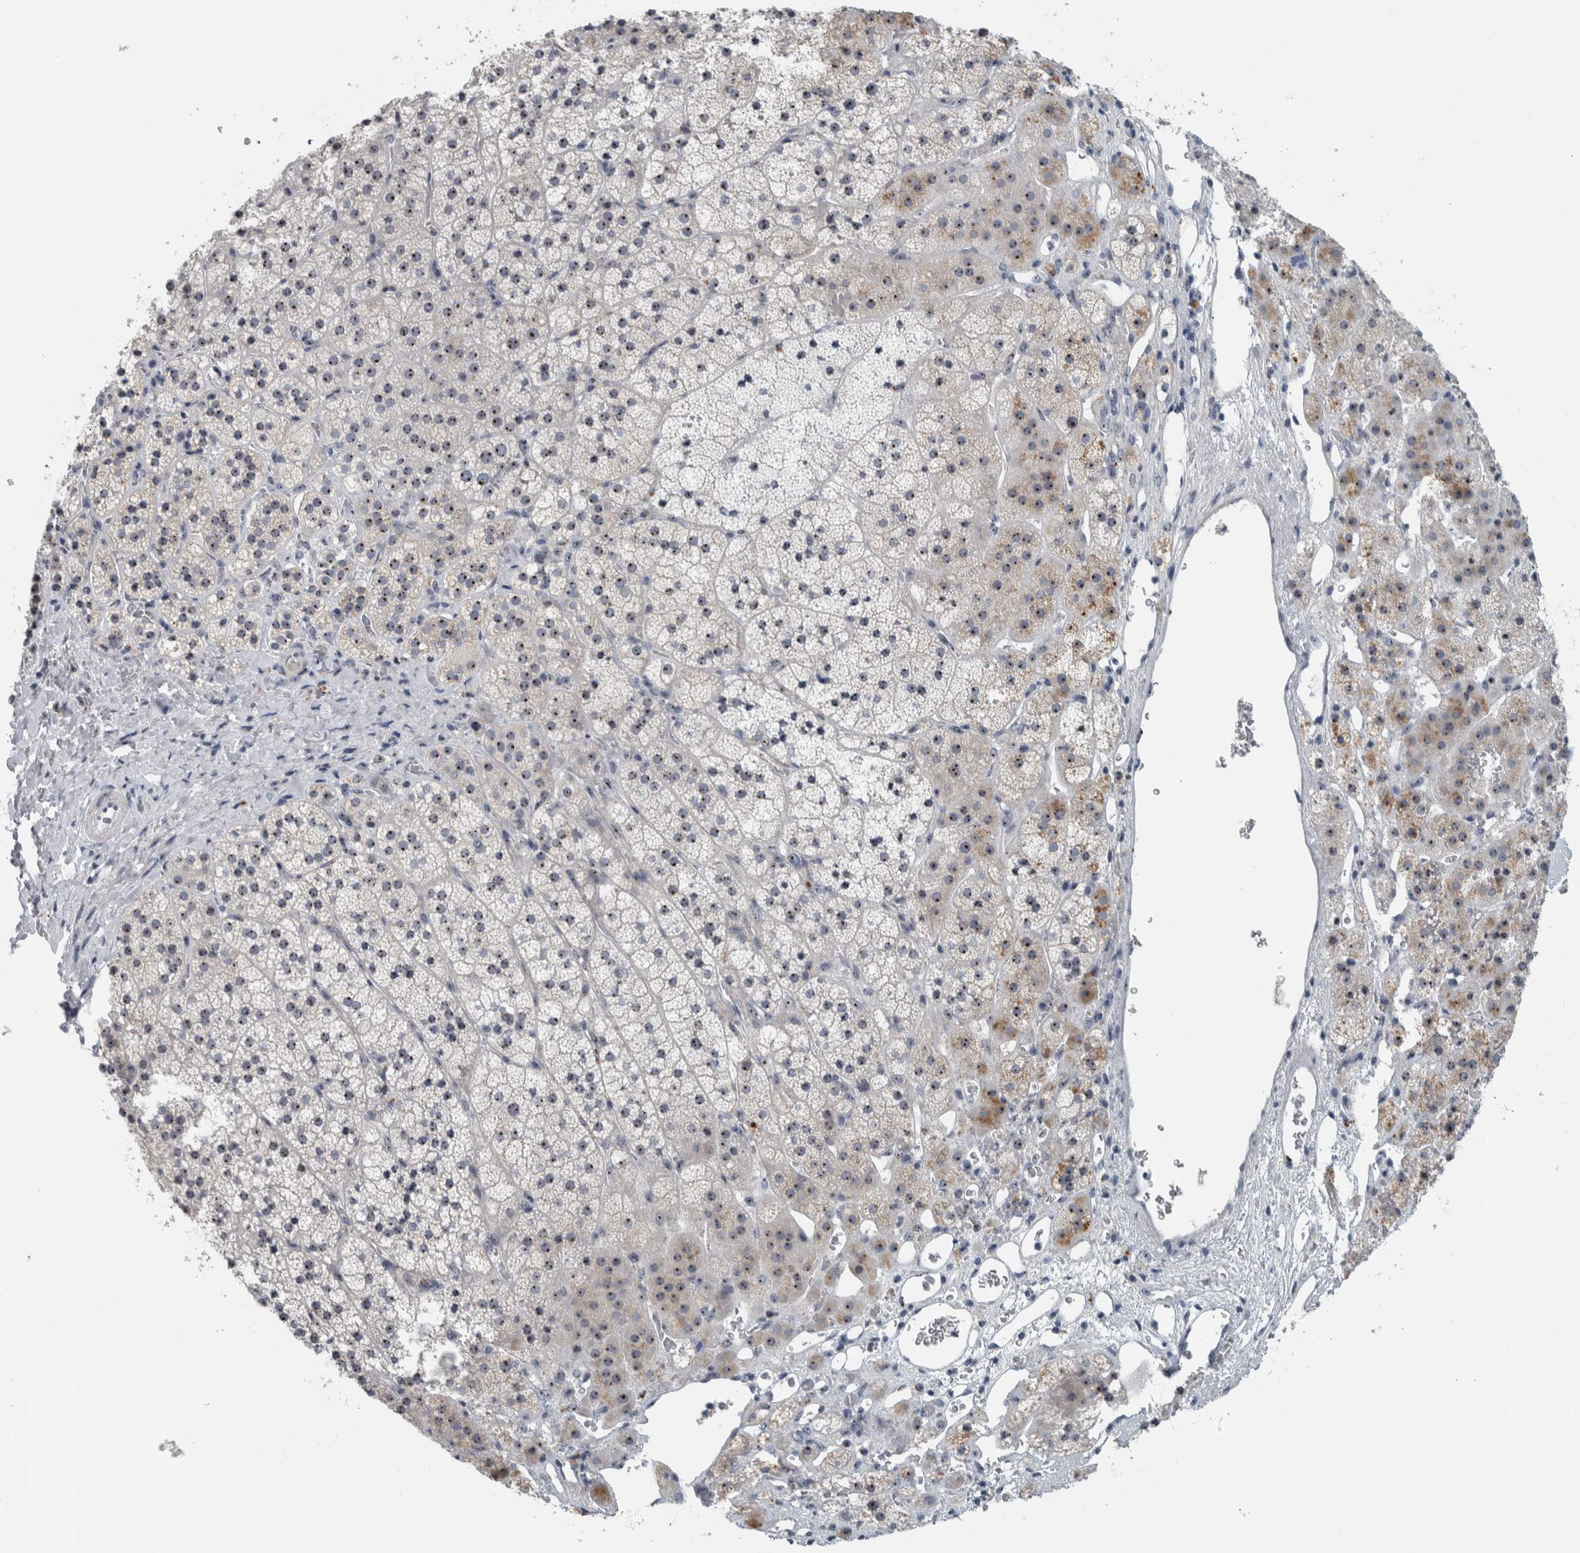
{"staining": {"intensity": "moderate", "quantity": ">75%", "location": "nuclear"}, "tissue": "adrenal gland", "cell_type": "Glandular cells", "image_type": "normal", "snomed": [{"axis": "morphology", "description": "Normal tissue, NOS"}, {"axis": "topography", "description": "Adrenal gland"}], "caption": "Unremarkable adrenal gland displays moderate nuclear staining in about >75% of glandular cells, visualized by immunohistochemistry.", "gene": "UTP6", "patient": {"sex": "female", "age": 44}}